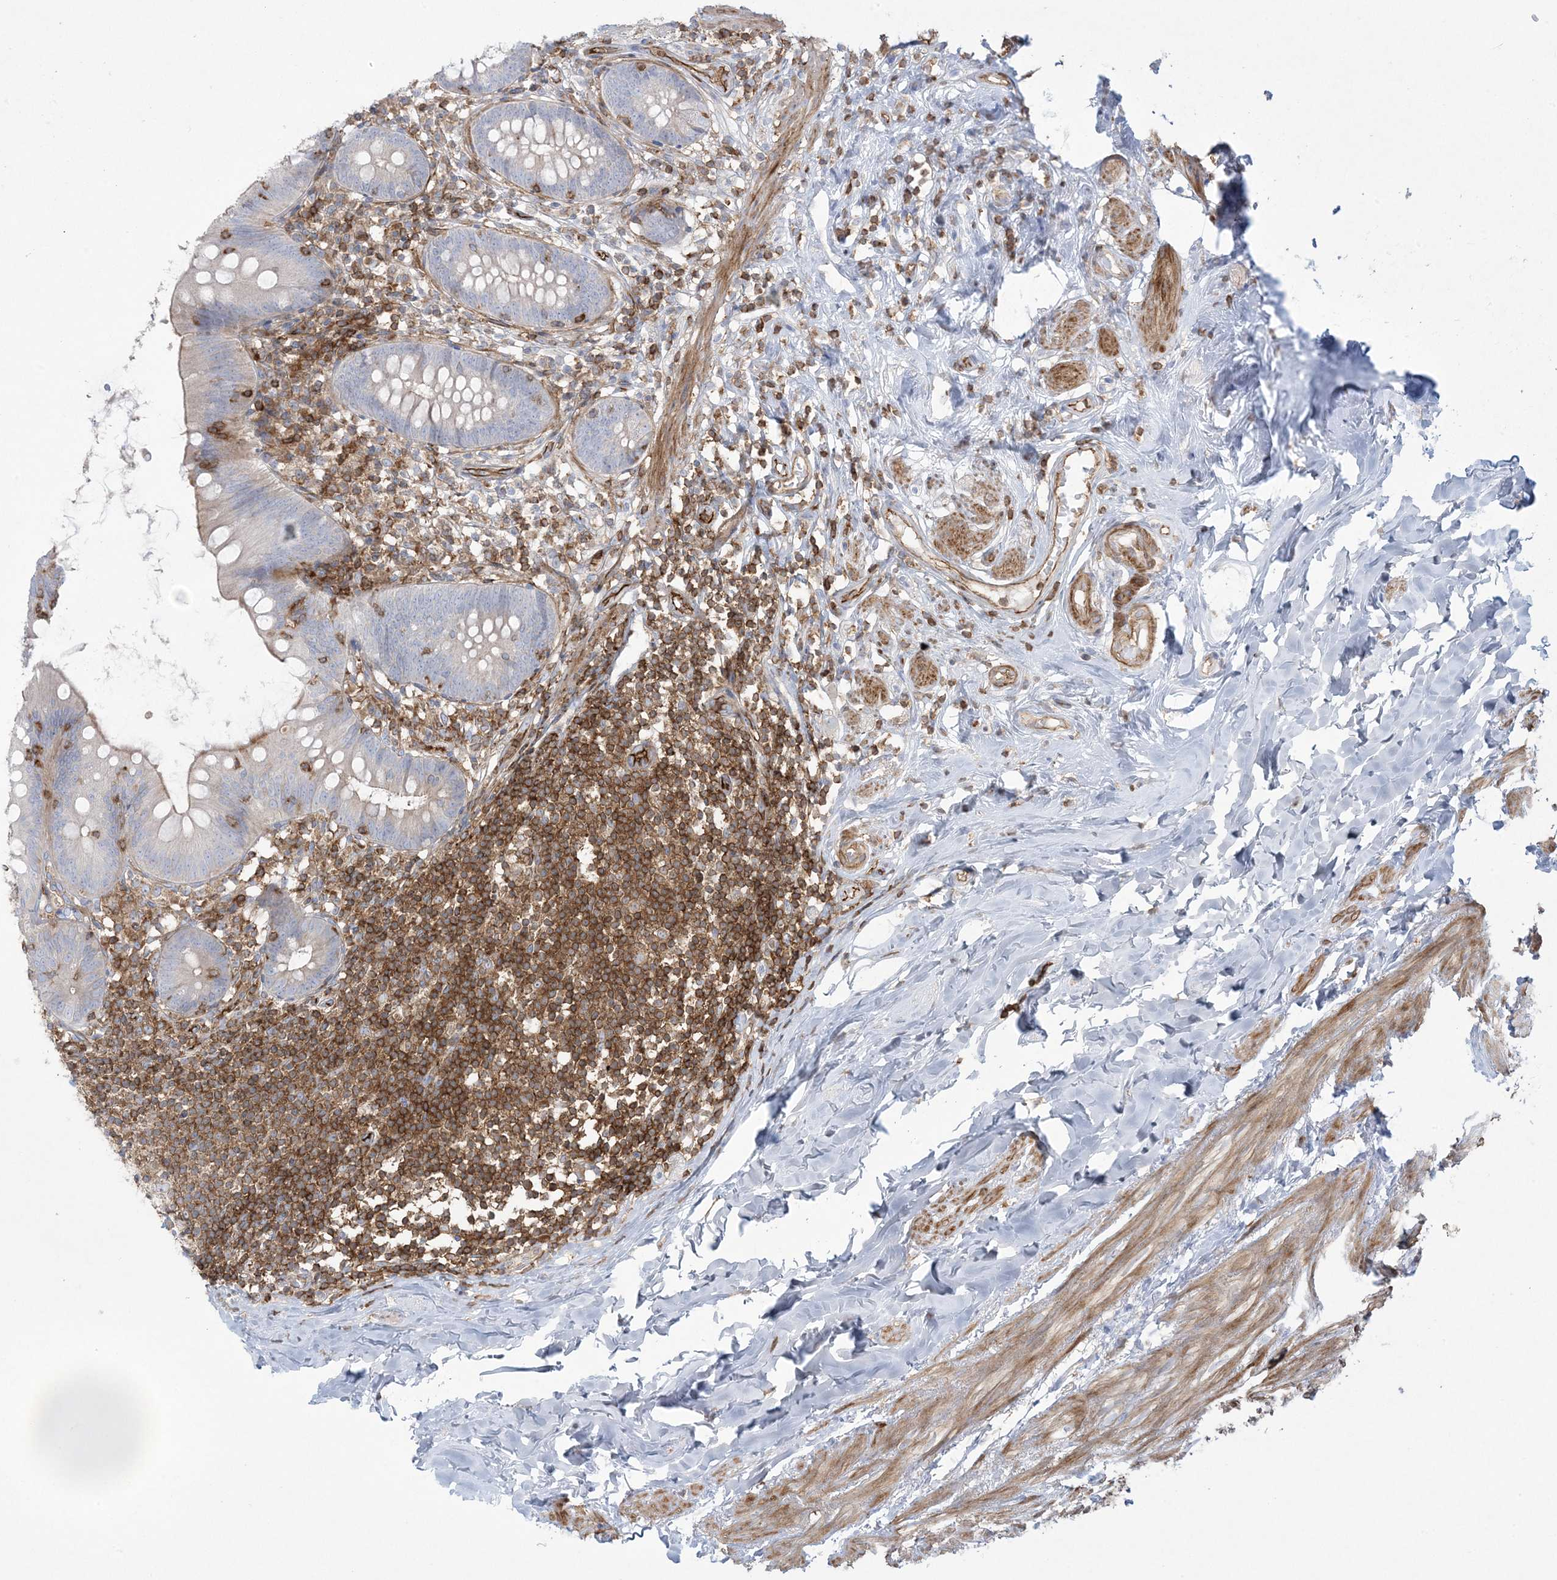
{"staining": {"intensity": "negative", "quantity": "none", "location": "none"}, "tissue": "appendix", "cell_type": "Glandular cells", "image_type": "normal", "snomed": [{"axis": "morphology", "description": "Normal tissue, NOS"}, {"axis": "topography", "description": "Appendix"}], "caption": "Immunohistochemistry histopathology image of normal human appendix stained for a protein (brown), which exhibits no expression in glandular cells.", "gene": "ARHGAP30", "patient": {"sex": "female", "age": 62}}